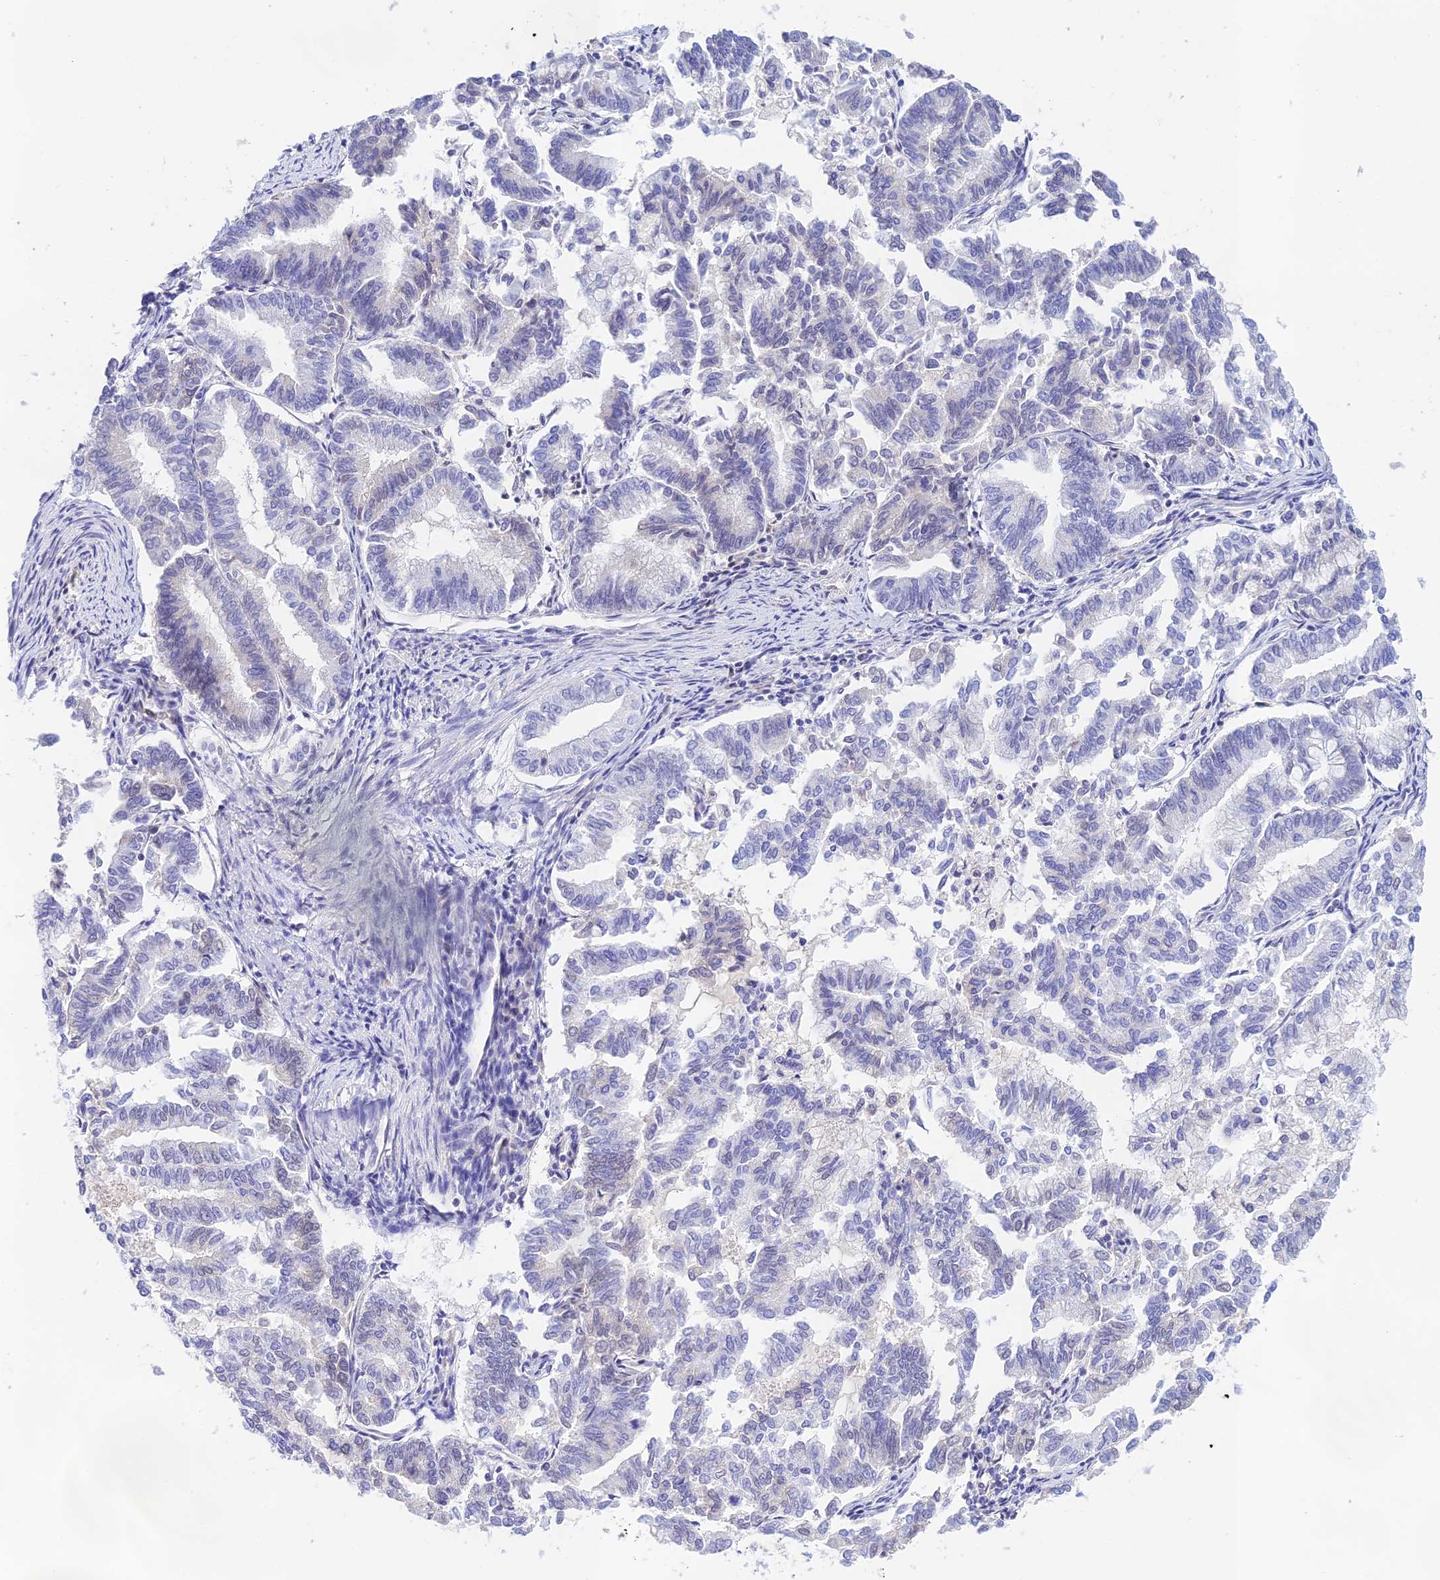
{"staining": {"intensity": "negative", "quantity": "none", "location": "none"}, "tissue": "endometrial cancer", "cell_type": "Tumor cells", "image_type": "cancer", "snomed": [{"axis": "morphology", "description": "Adenocarcinoma, NOS"}, {"axis": "topography", "description": "Endometrium"}], "caption": "This is an immunohistochemistry (IHC) photomicrograph of endometrial cancer. There is no positivity in tumor cells.", "gene": "THAP11", "patient": {"sex": "female", "age": 79}}